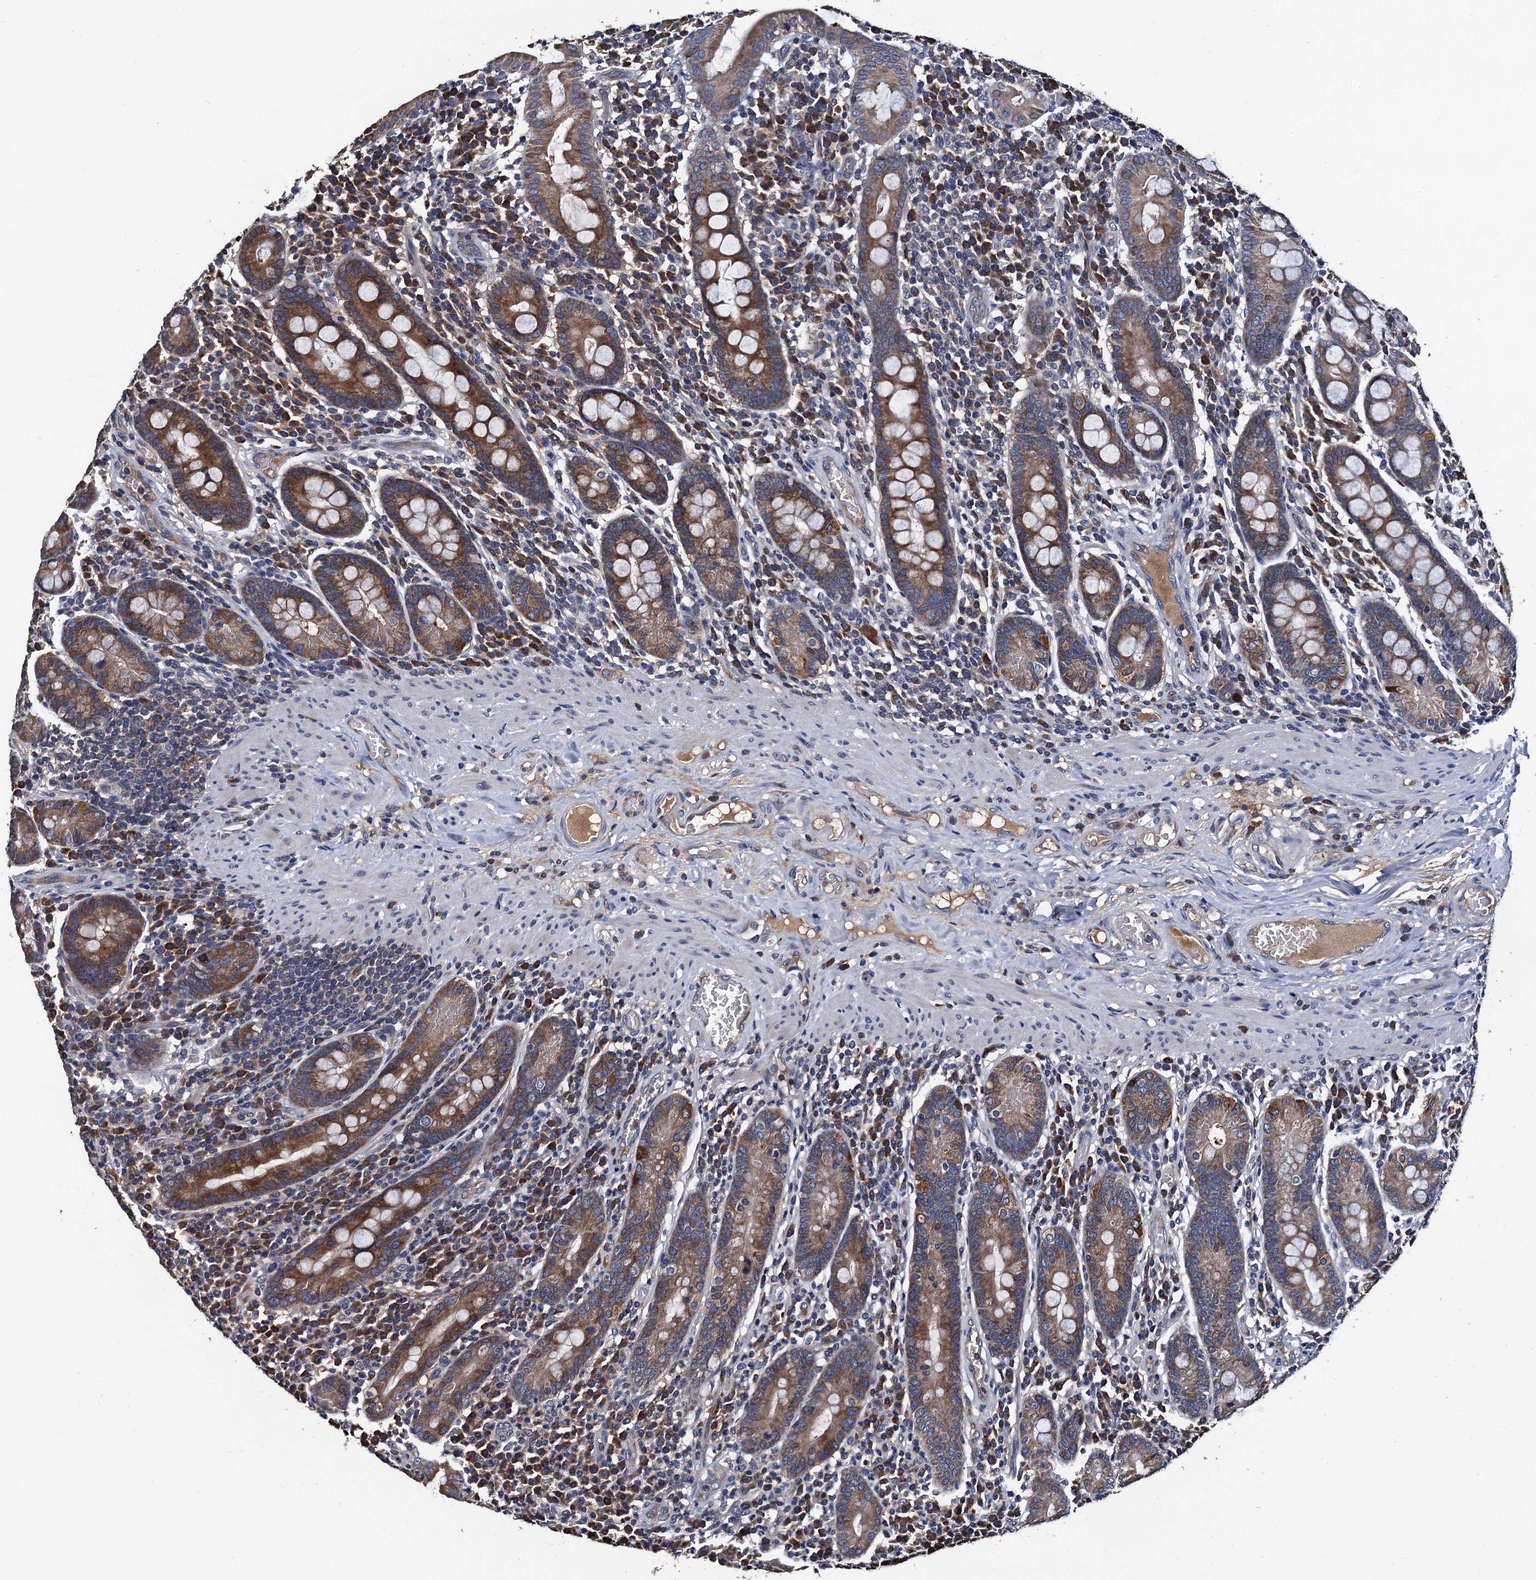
{"staining": {"intensity": "strong", "quantity": ">75%", "location": "cytoplasmic/membranous"}, "tissue": "duodenum", "cell_type": "Glandular cells", "image_type": "normal", "snomed": [{"axis": "morphology", "description": "Normal tissue, NOS"}, {"axis": "morphology", "description": "Adenocarcinoma, NOS"}, {"axis": "topography", "description": "Pancreas"}, {"axis": "topography", "description": "Duodenum"}], "caption": "Immunohistochemistry (DAB) staining of normal human duodenum shows strong cytoplasmic/membranous protein positivity in approximately >75% of glandular cells. (Stains: DAB (3,3'-diaminobenzidine) in brown, nuclei in blue, Microscopy: brightfield microscopy at high magnification).", "gene": "RGS11", "patient": {"sex": "male", "age": 50}}